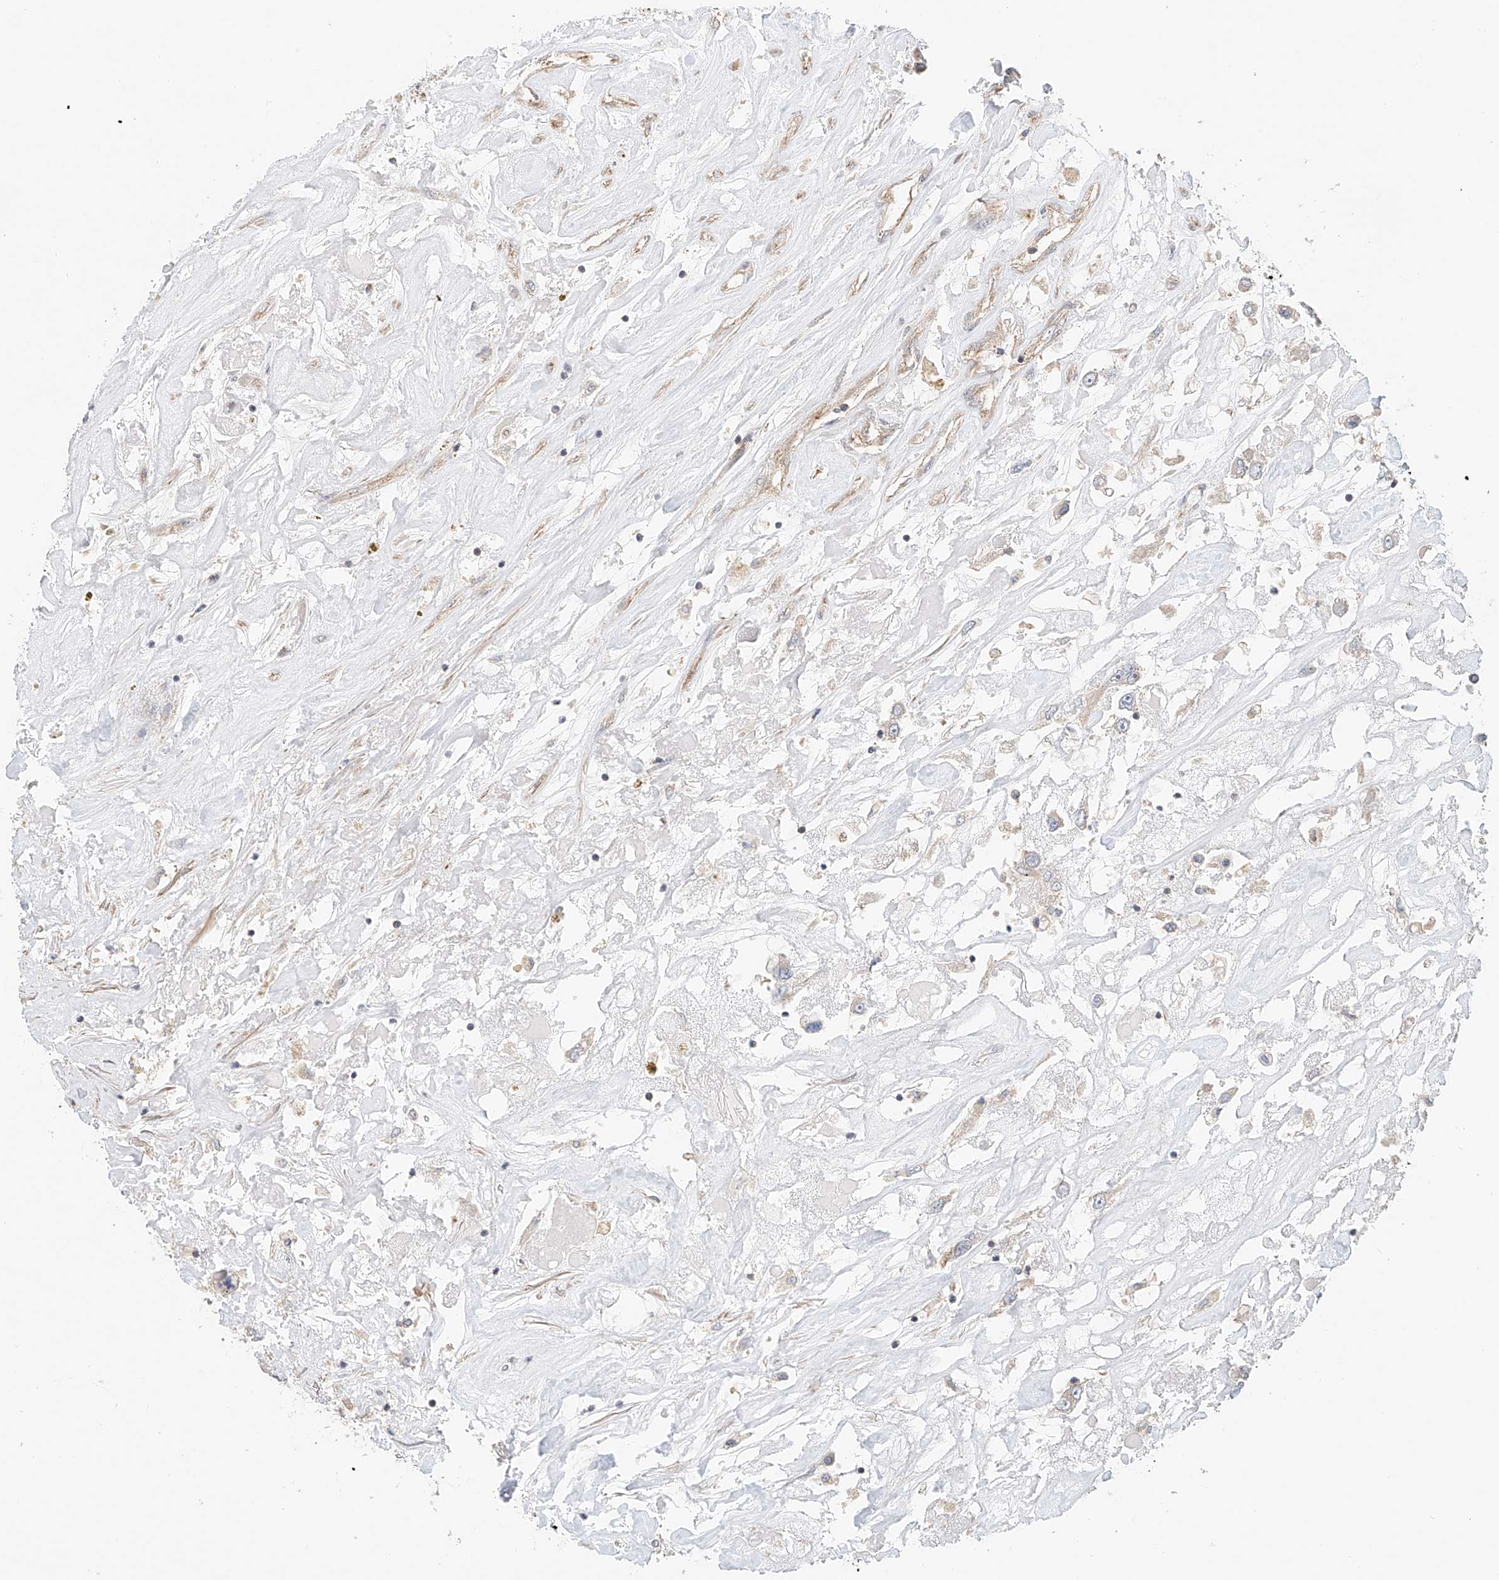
{"staining": {"intensity": "negative", "quantity": "none", "location": "none"}, "tissue": "renal cancer", "cell_type": "Tumor cells", "image_type": "cancer", "snomed": [{"axis": "morphology", "description": "Adenocarcinoma, NOS"}, {"axis": "topography", "description": "Kidney"}], "caption": "Tumor cells show no significant protein staining in renal adenocarcinoma. (DAB (3,3'-diaminobenzidine) immunohistochemistry (IHC) visualized using brightfield microscopy, high magnification).", "gene": "FRYL", "patient": {"sex": "female", "age": 52}}